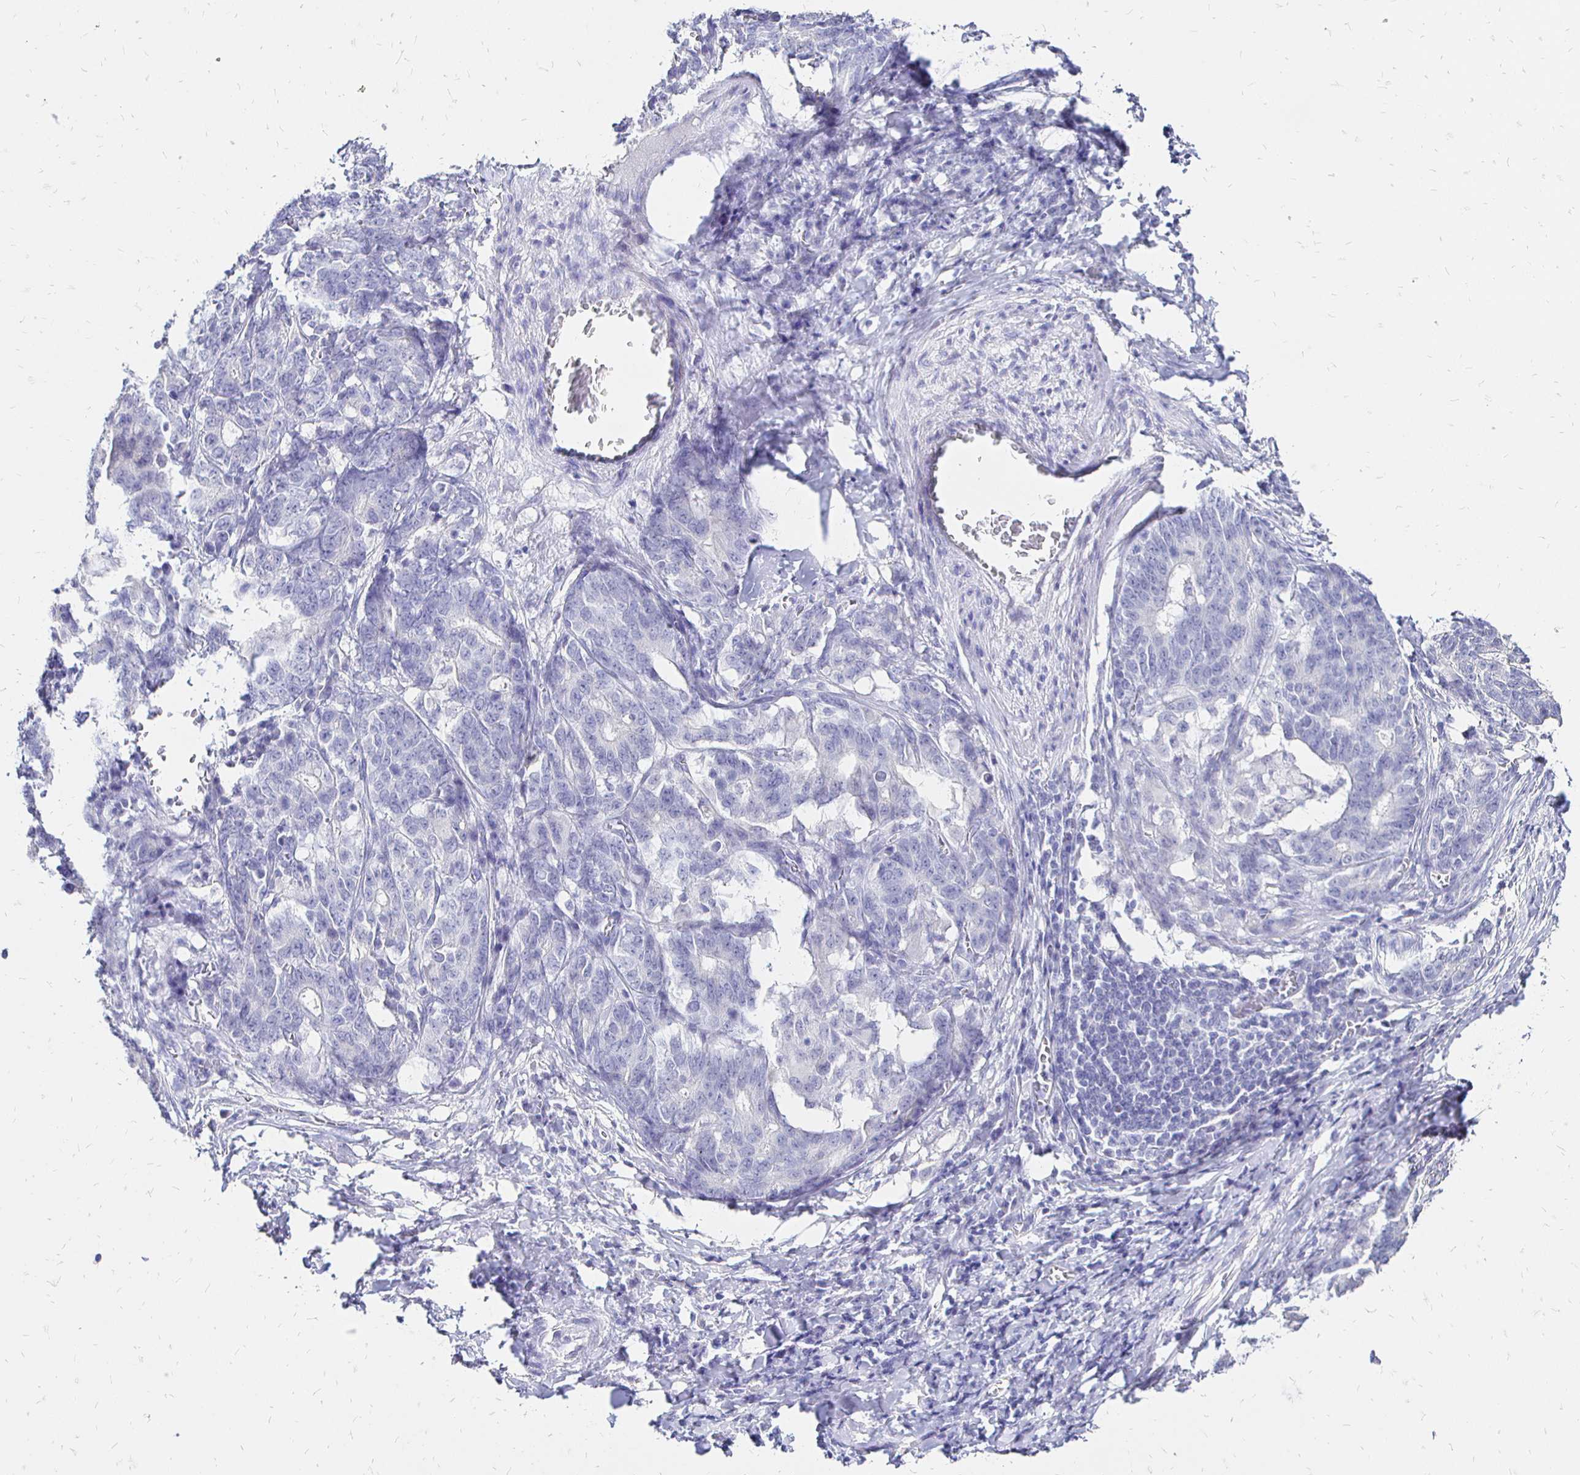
{"staining": {"intensity": "negative", "quantity": "none", "location": "none"}, "tissue": "stomach cancer", "cell_type": "Tumor cells", "image_type": "cancer", "snomed": [{"axis": "morphology", "description": "Normal tissue, NOS"}, {"axis": "morphology", "description": "Adenocarcinoma, NOS"}, {"axis": "topography", "description": "Stomach"}], "caption": "Immunohistochemical staining of human stomach adenocarcinoma displays no significant staining in tumor cells.", "gene": "IRGC", "patient": {"sex": "female", "age": 64}}